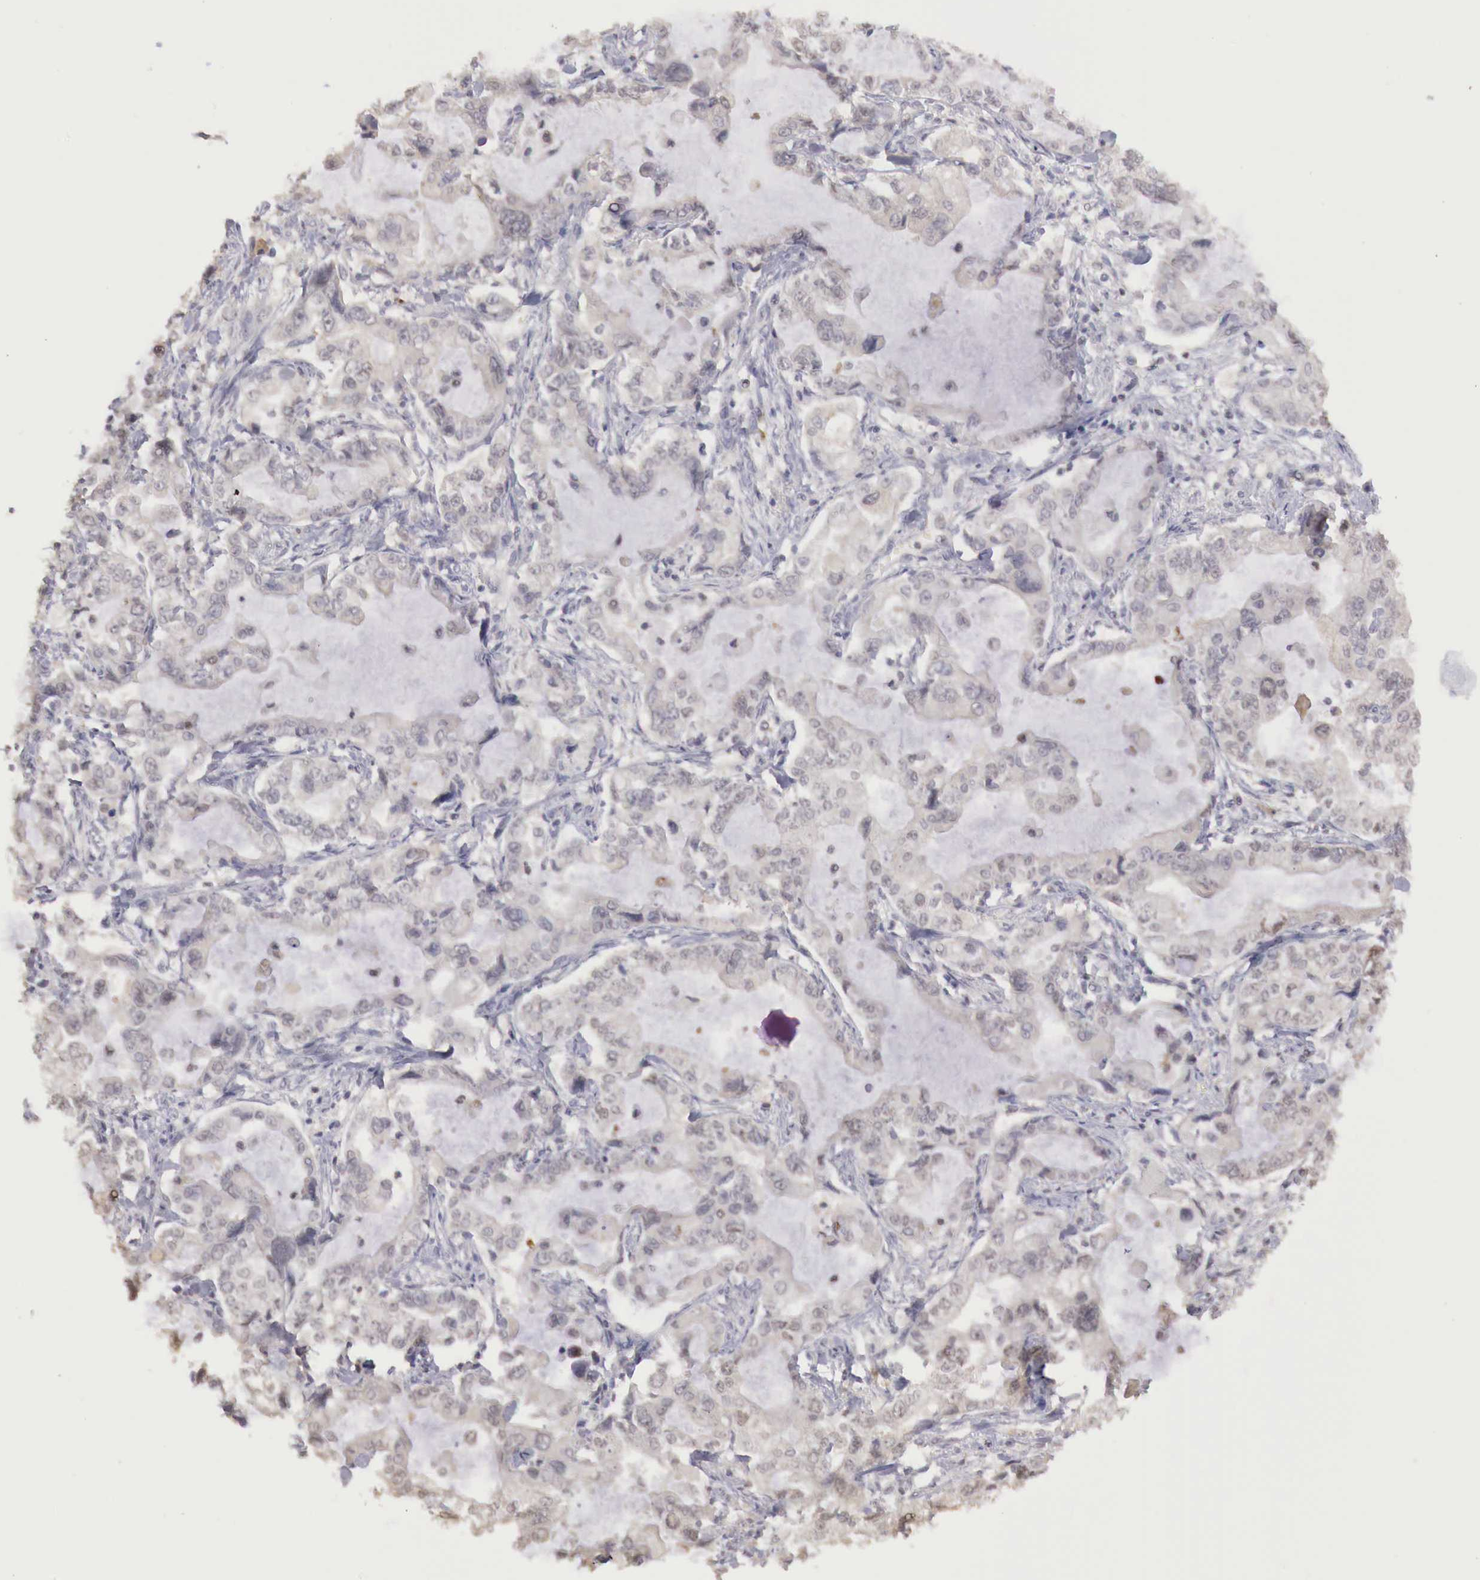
{"staining": {"intensity": "negative", "quantity": "none", "location": "none"}, "tissue": "stomach cancer", "cell_type": "Tumor cells", "image_type": "cancer", "snomed": [{"axis": "morphology", "description": "Adenocarcinoma, NOS"}, {"axis": "topography", "description": "Pancreas"}, {"axis": "topography", "description": "Stomach, upper"}], "caption": "Protein analysis of stomach cancer (adenocarcinoma) shows no significant expression in tumor cells.", "gene": "TBC1D9", "patient": {"sex": "male", "age": 77}}